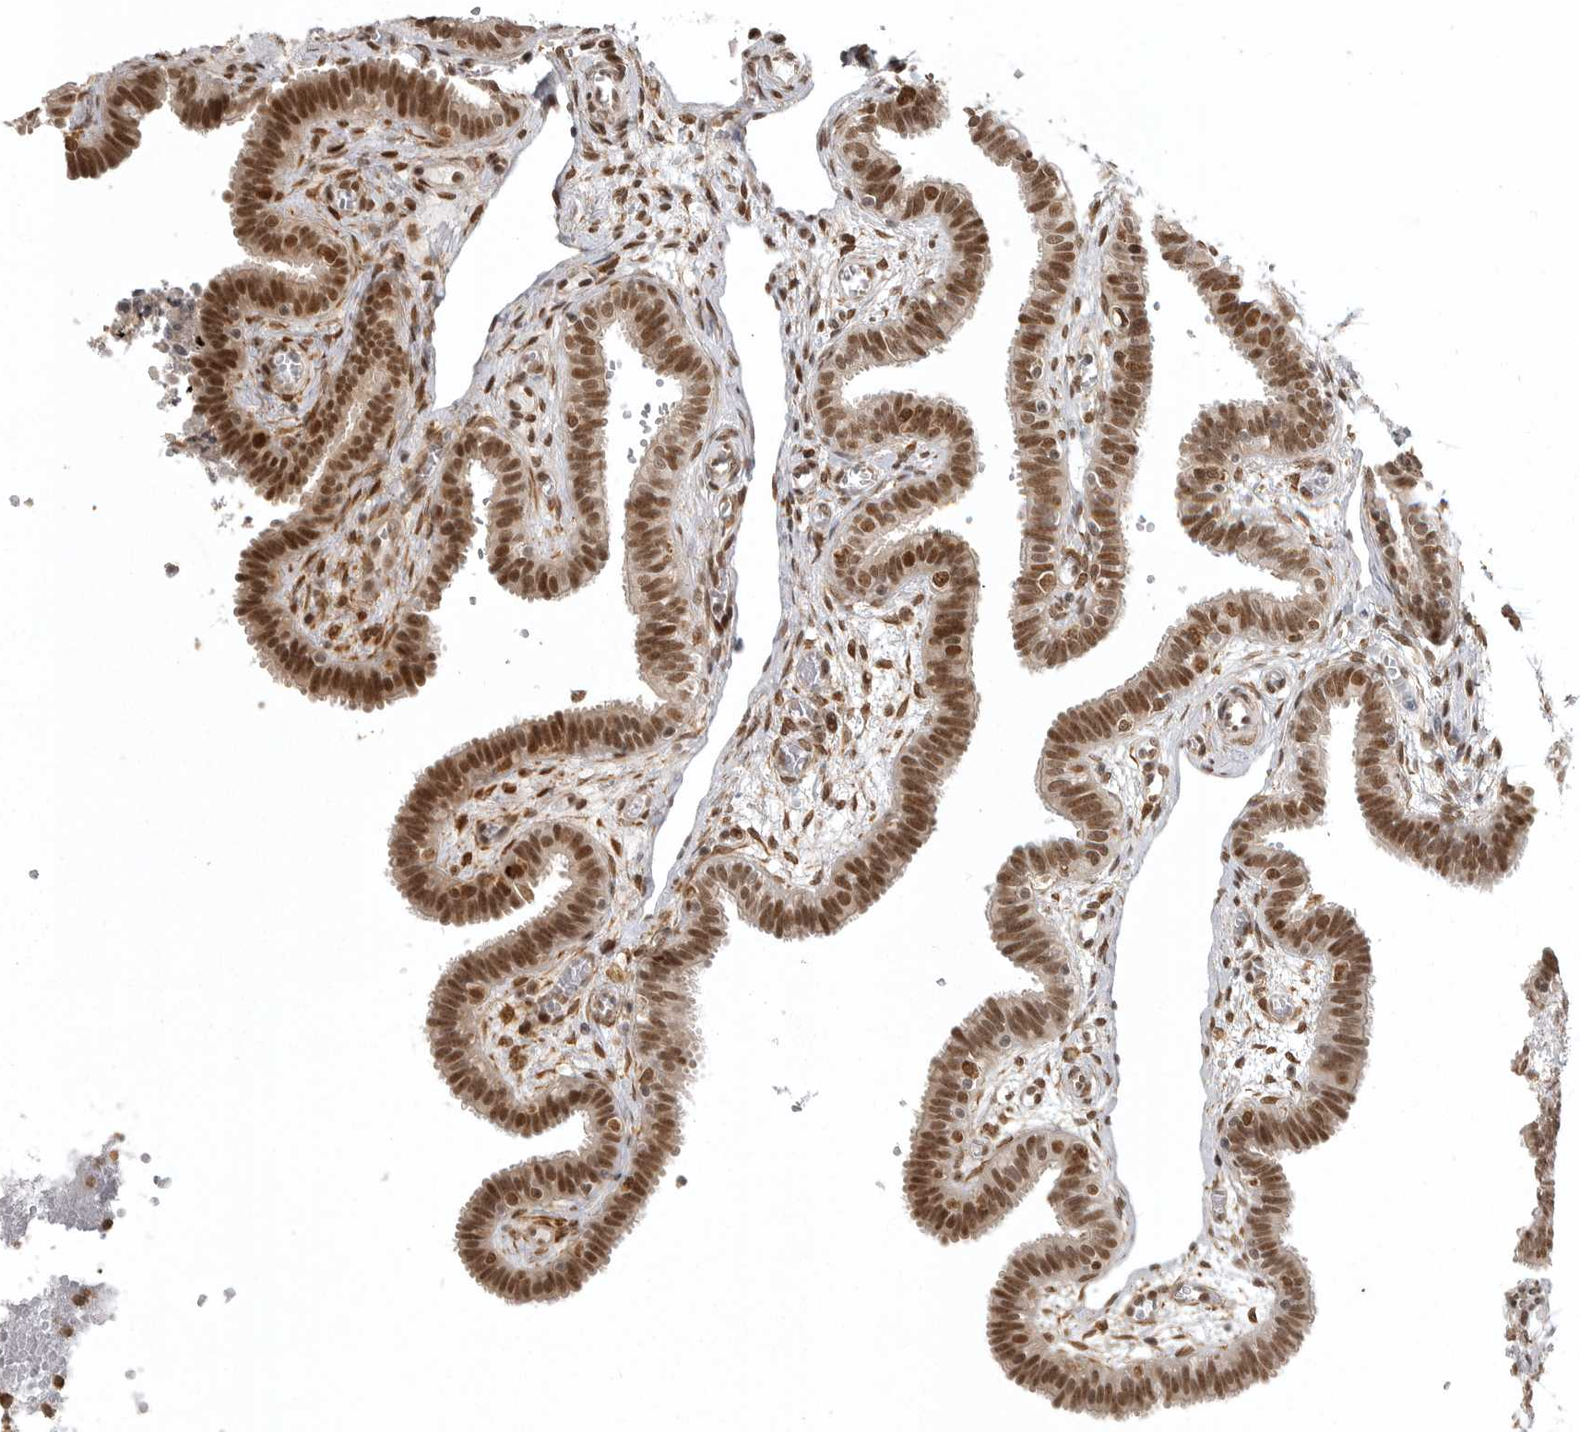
{"staining": {"intensity": "strong", "quantity": ">75%", "location": "nuclear"}, "tissue": "fallopian tube", "cell_type": "Glandular cells", "image_type": "normal", "snomed": [{"axis": "morphology", "description": "Normal tissue, NOS"}, {"axis": "topography", "description": "Fallopian tube"}, {"axis": "topography", "description": "Placenta"}], "caption": "Immunohistochemical staining of benign human fallopian tube demonstrates strong nuclear protein staining in about >75% of glandular cells.", "gene": "ISG20L2", "patient": {"sex": "female", "age": 32}}